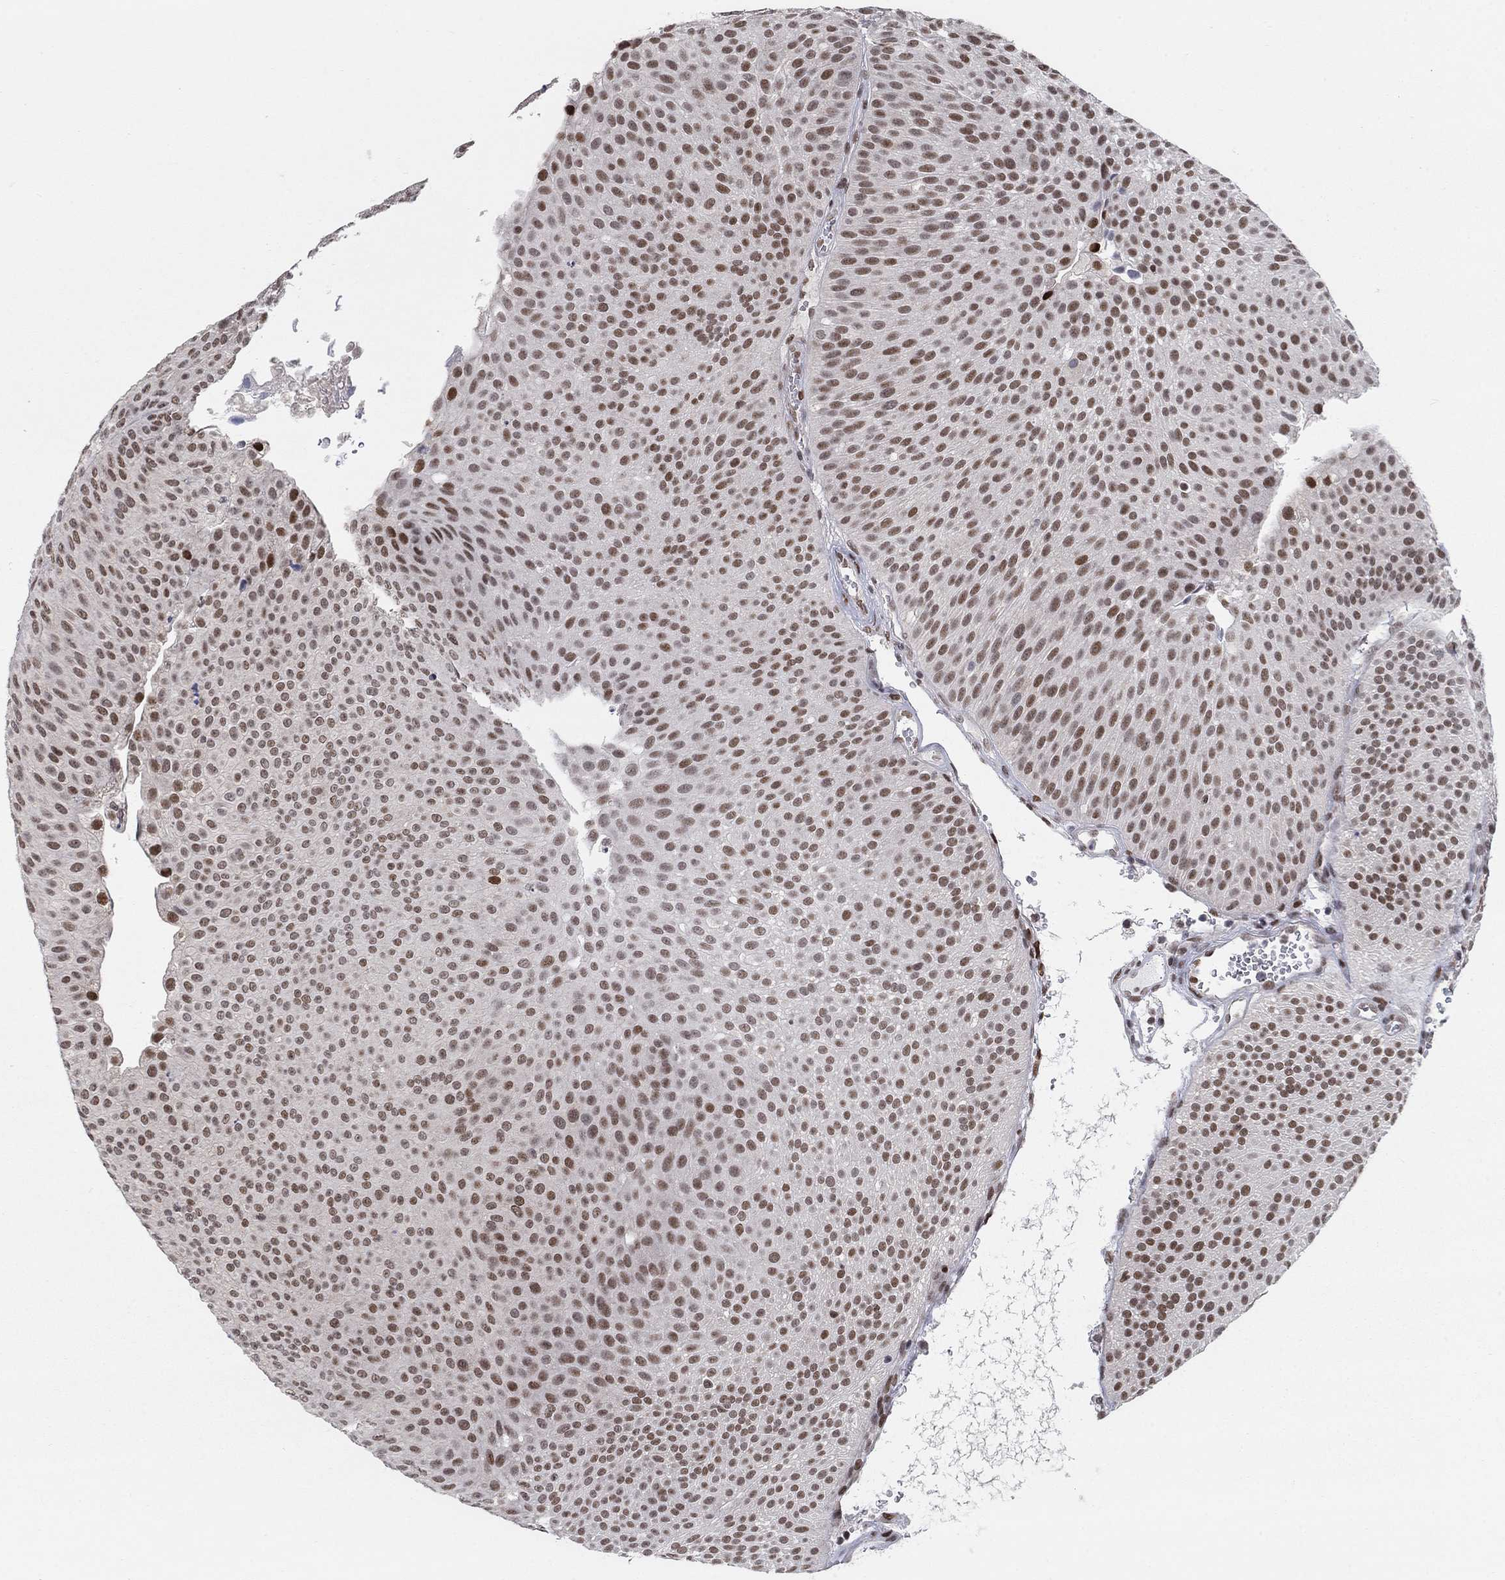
{"staining": {"intensity": "moderate", "quantity": "25%-75%", "location": "nuclear"}, "tissue": "urothelial cancer", "cell_type": "Tumor cells", "image_type": "cancer", "snomed": [{"axis": "morphology", "description": "Urothelial carcinoma, Low grade"}, {"axis": "topography", "description": "Urinary bladder"}], "caption": "IHC of human urothelial cancer exhibits medium levels of moderate nuclear staining in approximately 25%-75% of tumor cells.", "gene": "CENPE", "patient": {"sex": "male", "age": 65}}